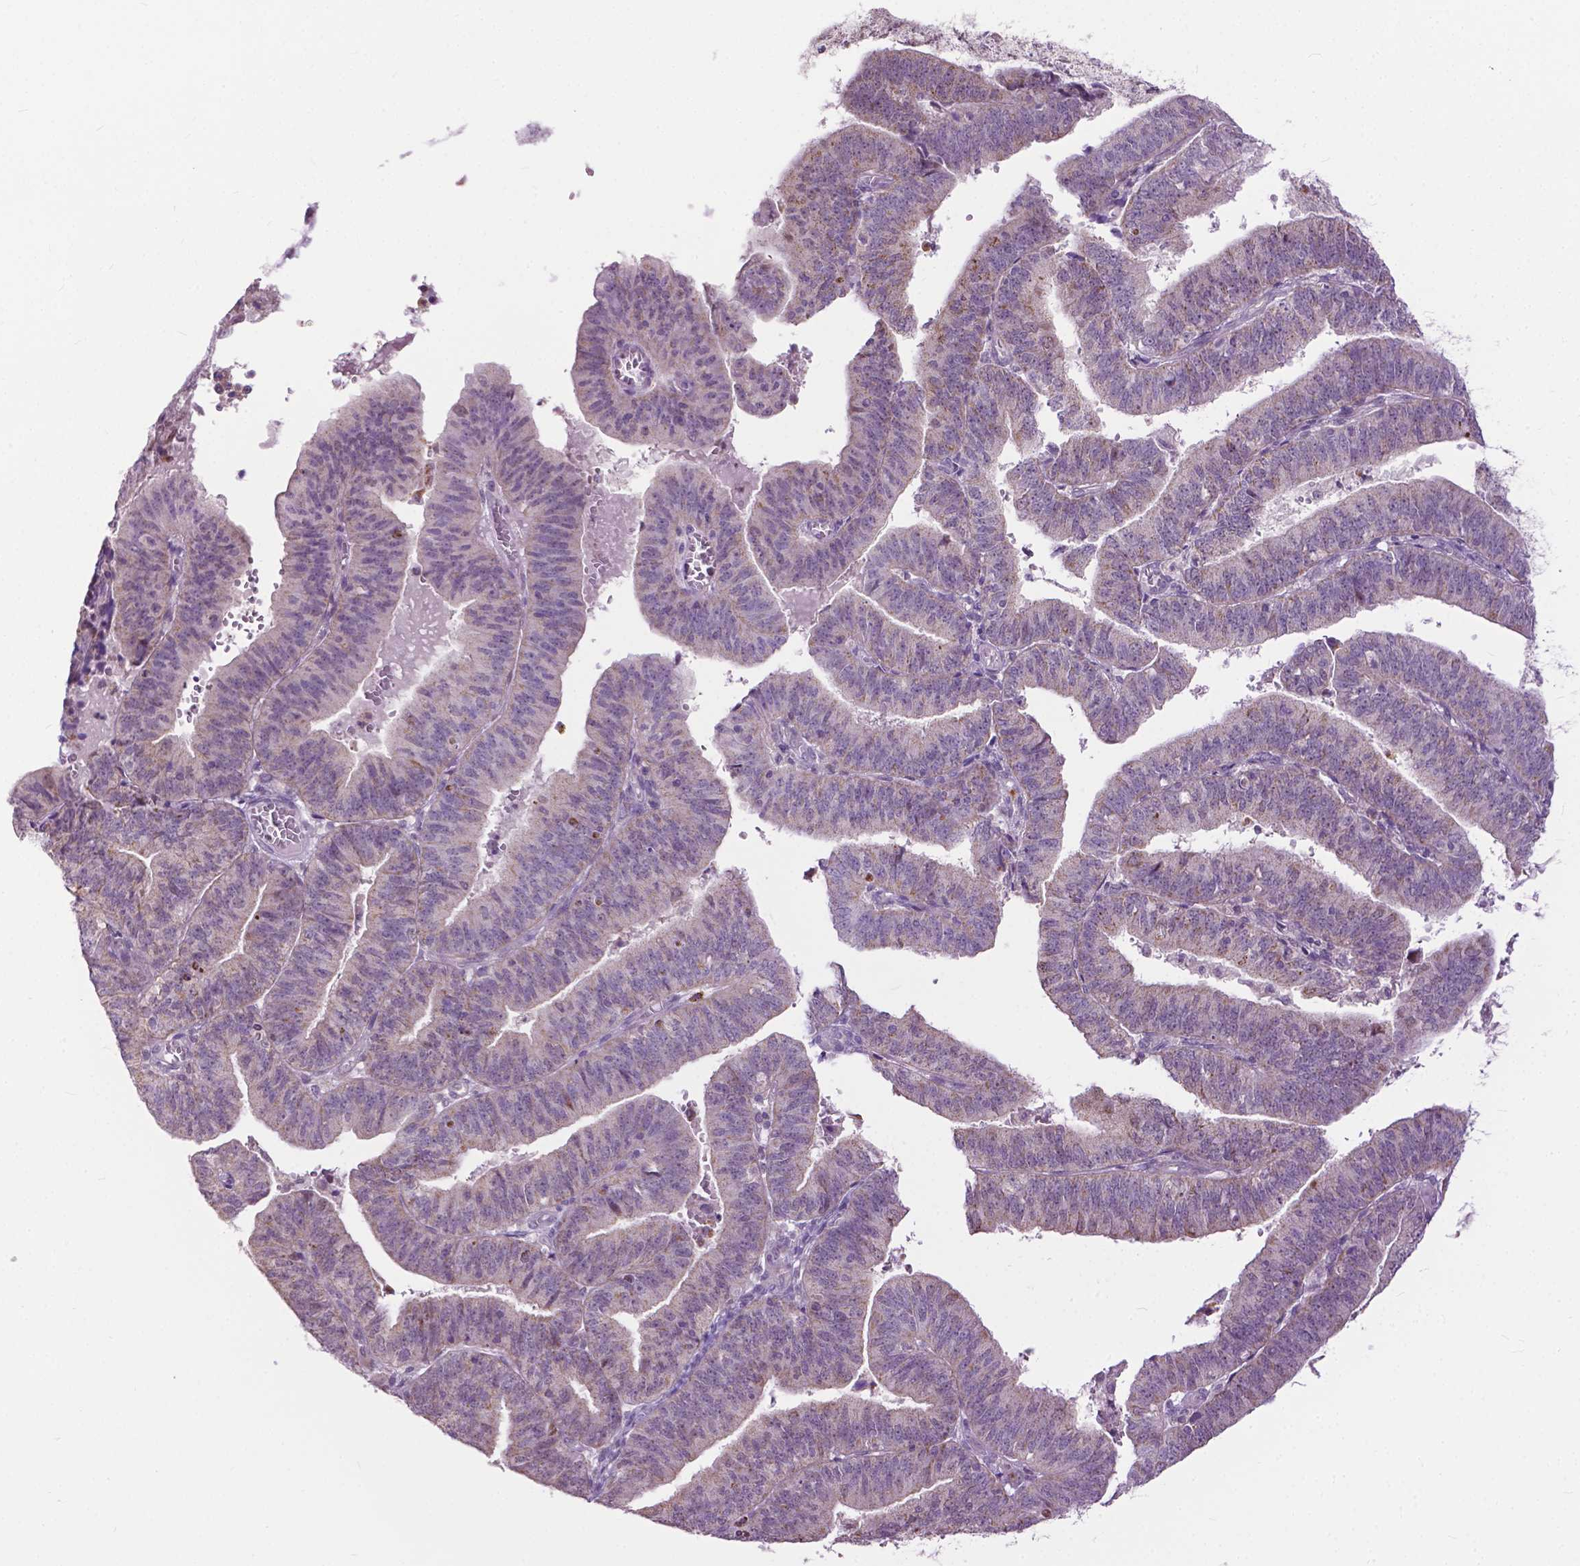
{"staining": {"intensity": "negative", "quantity": "none", "location": "none"}, "tissue": "endometrial cancer", "cell_type": "Tumor cells", "image_type": "cancer", "snomed": [{"axis": "morphology", "description": "Adenocarcinoma, NOS"}, {"axis": "topography", "description": "Endometrium"}], "caption": "Protein analysis of endometrial cancer (adenocarcinoma) shows no significant staining in tumor cells.", "gene": "TTC9B", "patient": {"sex": "female", "age": 82}}